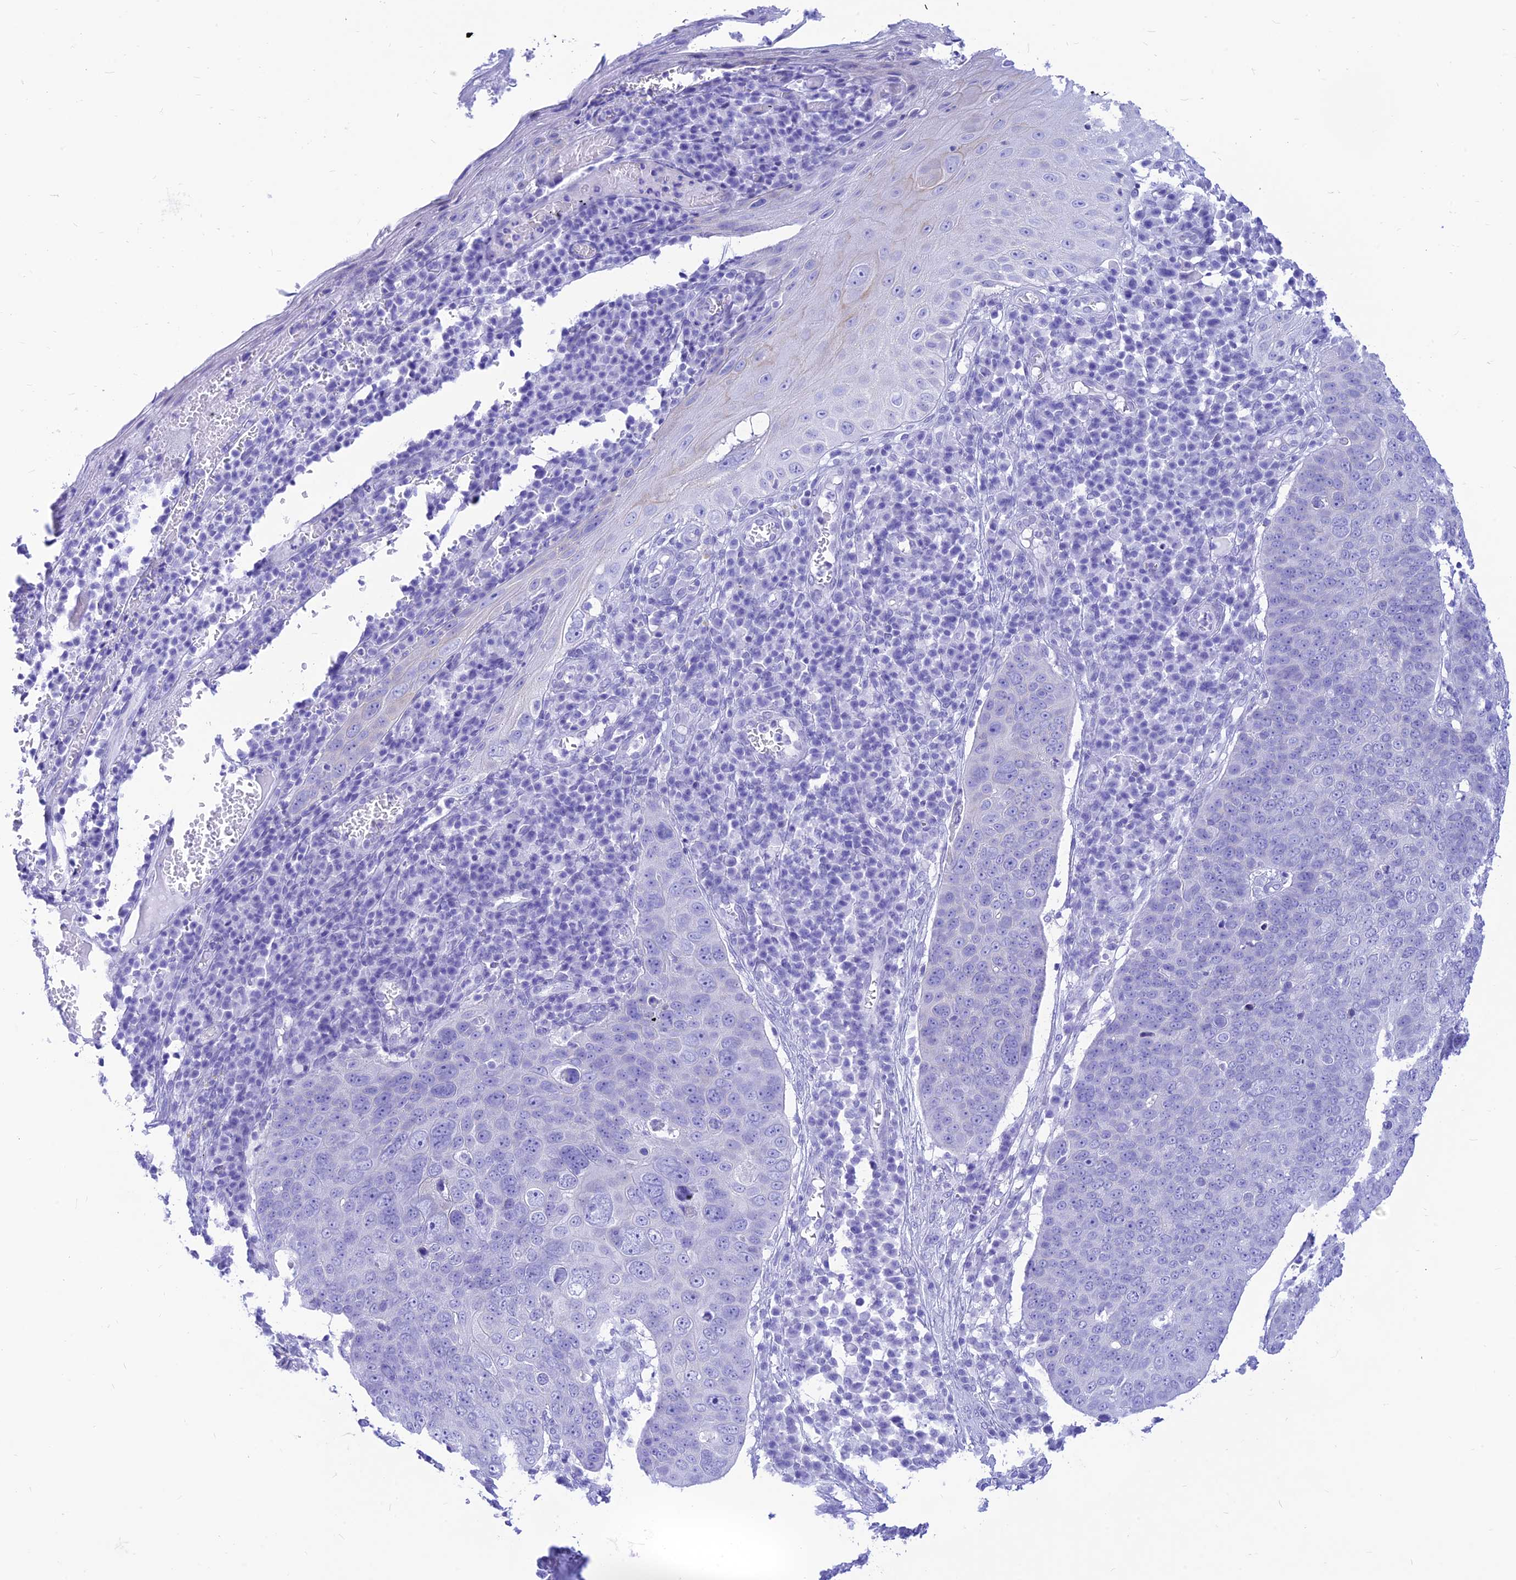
{"staining": {"intensity": "negative", "quantity": "none", "location": "none"}, "tissue": "skin cancer", "cell_type": "Tumor cells", "image_type": "cancer", "snomed": [{"axis": "morphology", "description": "Squamous cell carcinoma, NOS"}, {"axis": "topography", "description": "Skin"}], "caption": "An image of human skin squamous cell carcinoma is negative for staining in tumor cells.", "gene": "PRNP", "patient": {"sex": "male", "age": 71}}